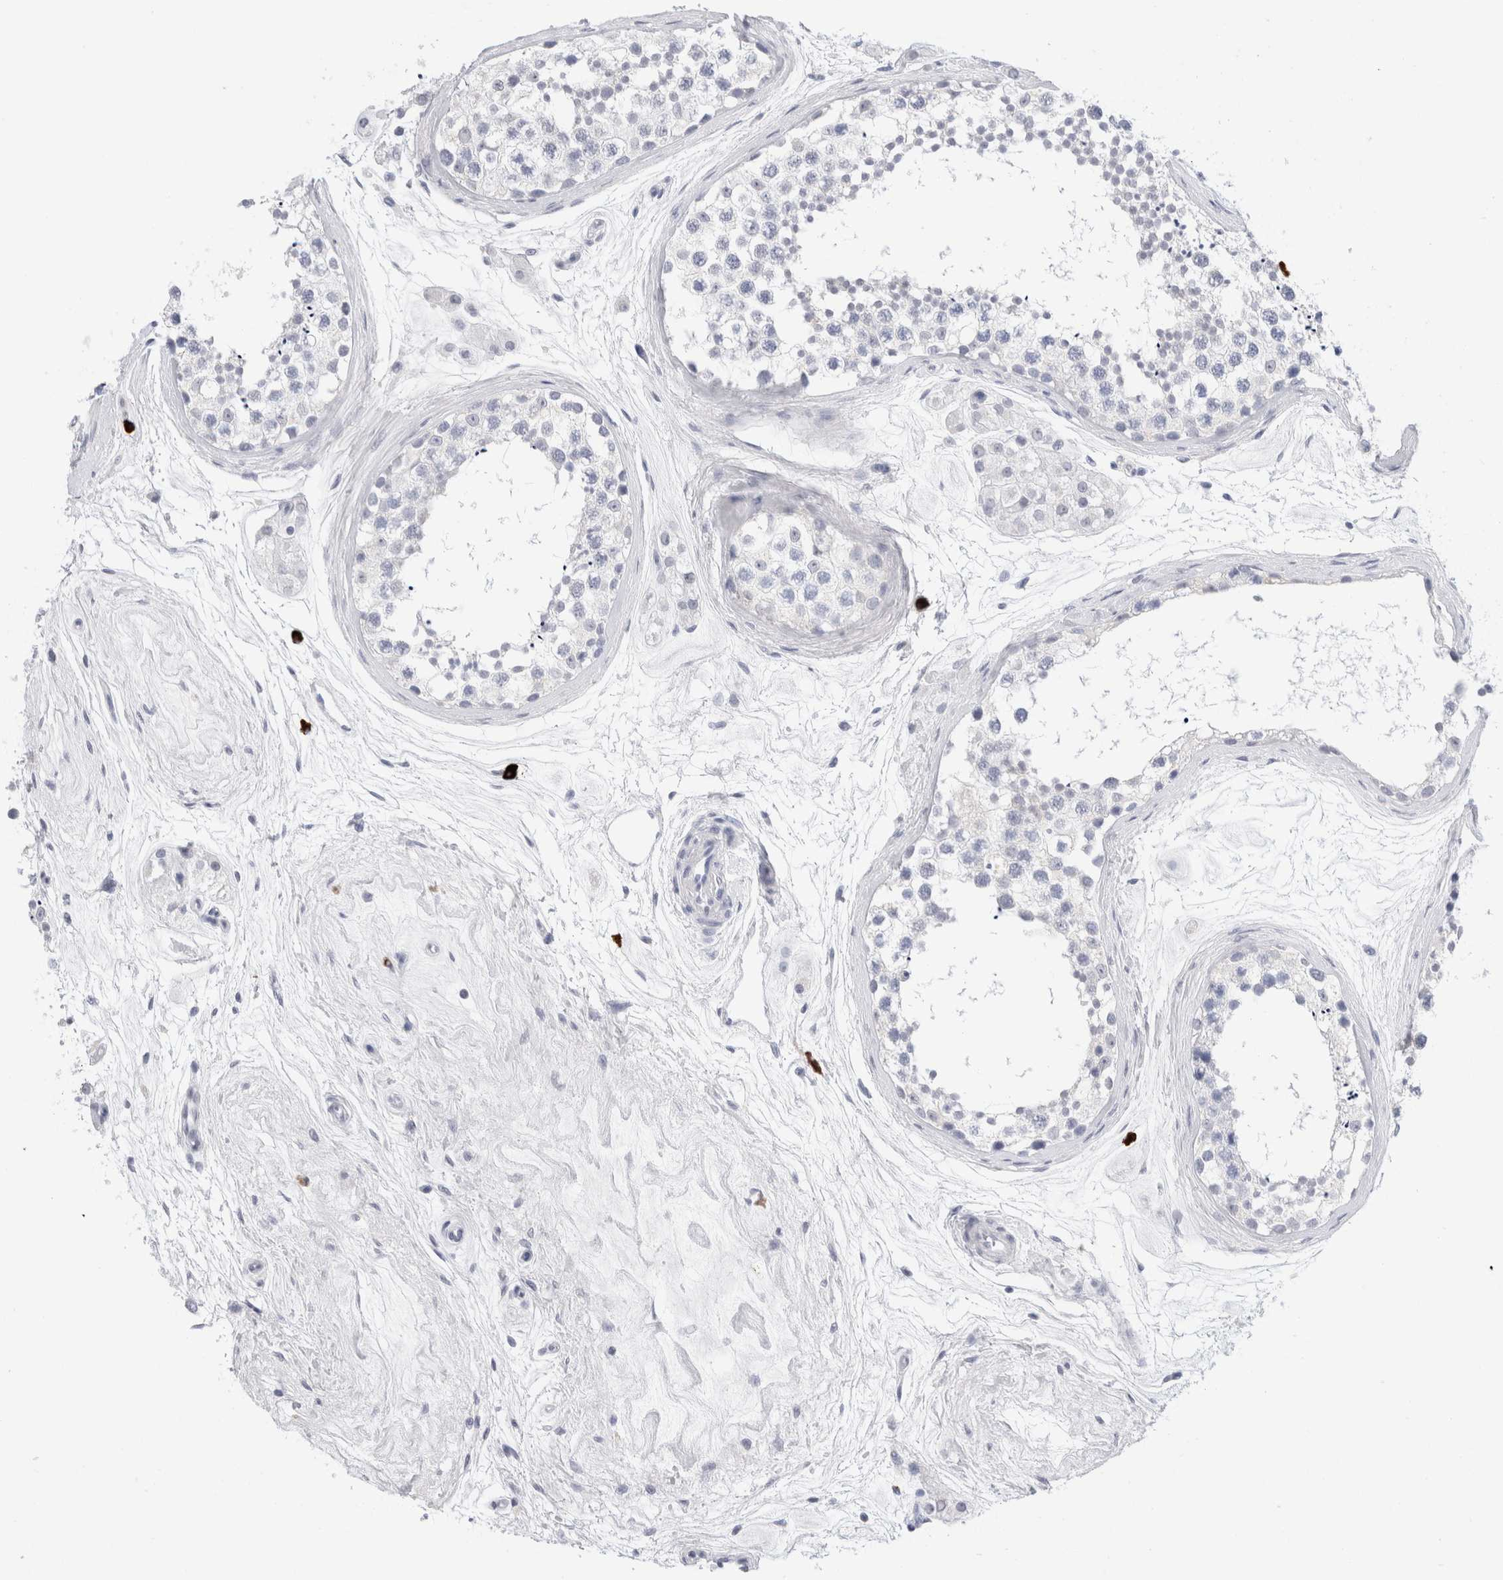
{"staining": {"intensity": "negative", "quantity": "none", "location": "none"}, "tissue": "testis", "cell_type": "Cells in seminiferous ducts", "image_type": "normal", "snomed": [{"axis": "morphology", "description": "Normal tissue, NOS"}, {"axis": "topography", "description": "Testis"}], "caption": "IHC image of unremarkable human testis stained for a protein (brown), which exhibits no positivity in cells in seminiferous ducts. (Immunohistochemistry, brightfield microscopy, high magnification).", "gene": "SLC22A12", "patient": {"sex": "male", "age": 56}}